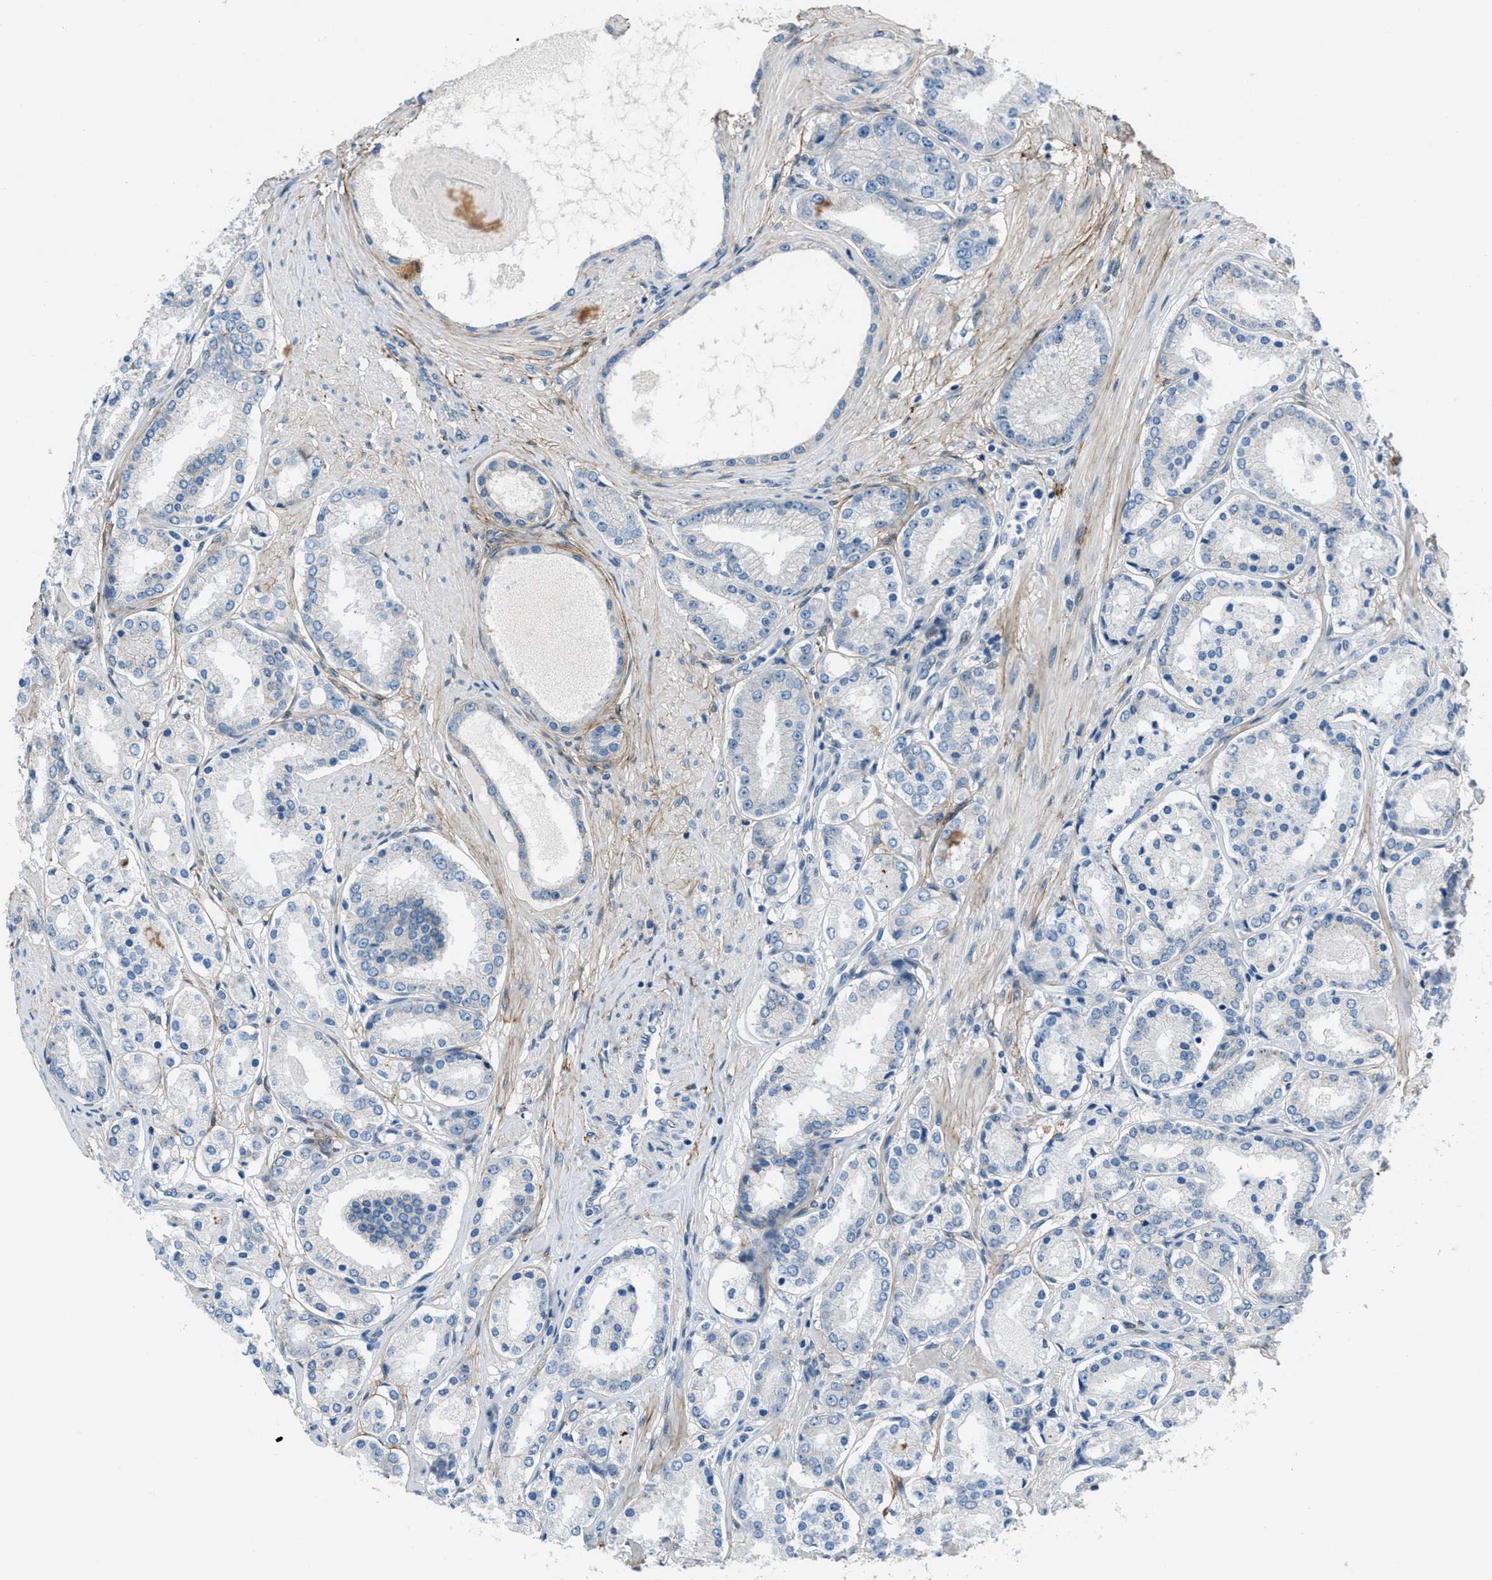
{"staining": {"intensity": "negative", "quantity": "none", "location": "none"}, "tissue": "prostate cancer", "cell_type": "Tumor cells", "image_type": "cancer", "snomed": [{"axis": "morphology", "description": "Adenocarcinoma, Low grade"}, {"axis": "topography", "description": "Prostate"}], "caption": "Immunohistochemistry (IHC) image of neoplastic tissue: prostate cancer (adenocarcinoma (low-grade)) stained with DAB (3,3'-diaminobenzidine) demonstrates no significant protein positivity in tumor cells.", "gene": "FBN1", "patient": {"sex": "male", "age": 63}}